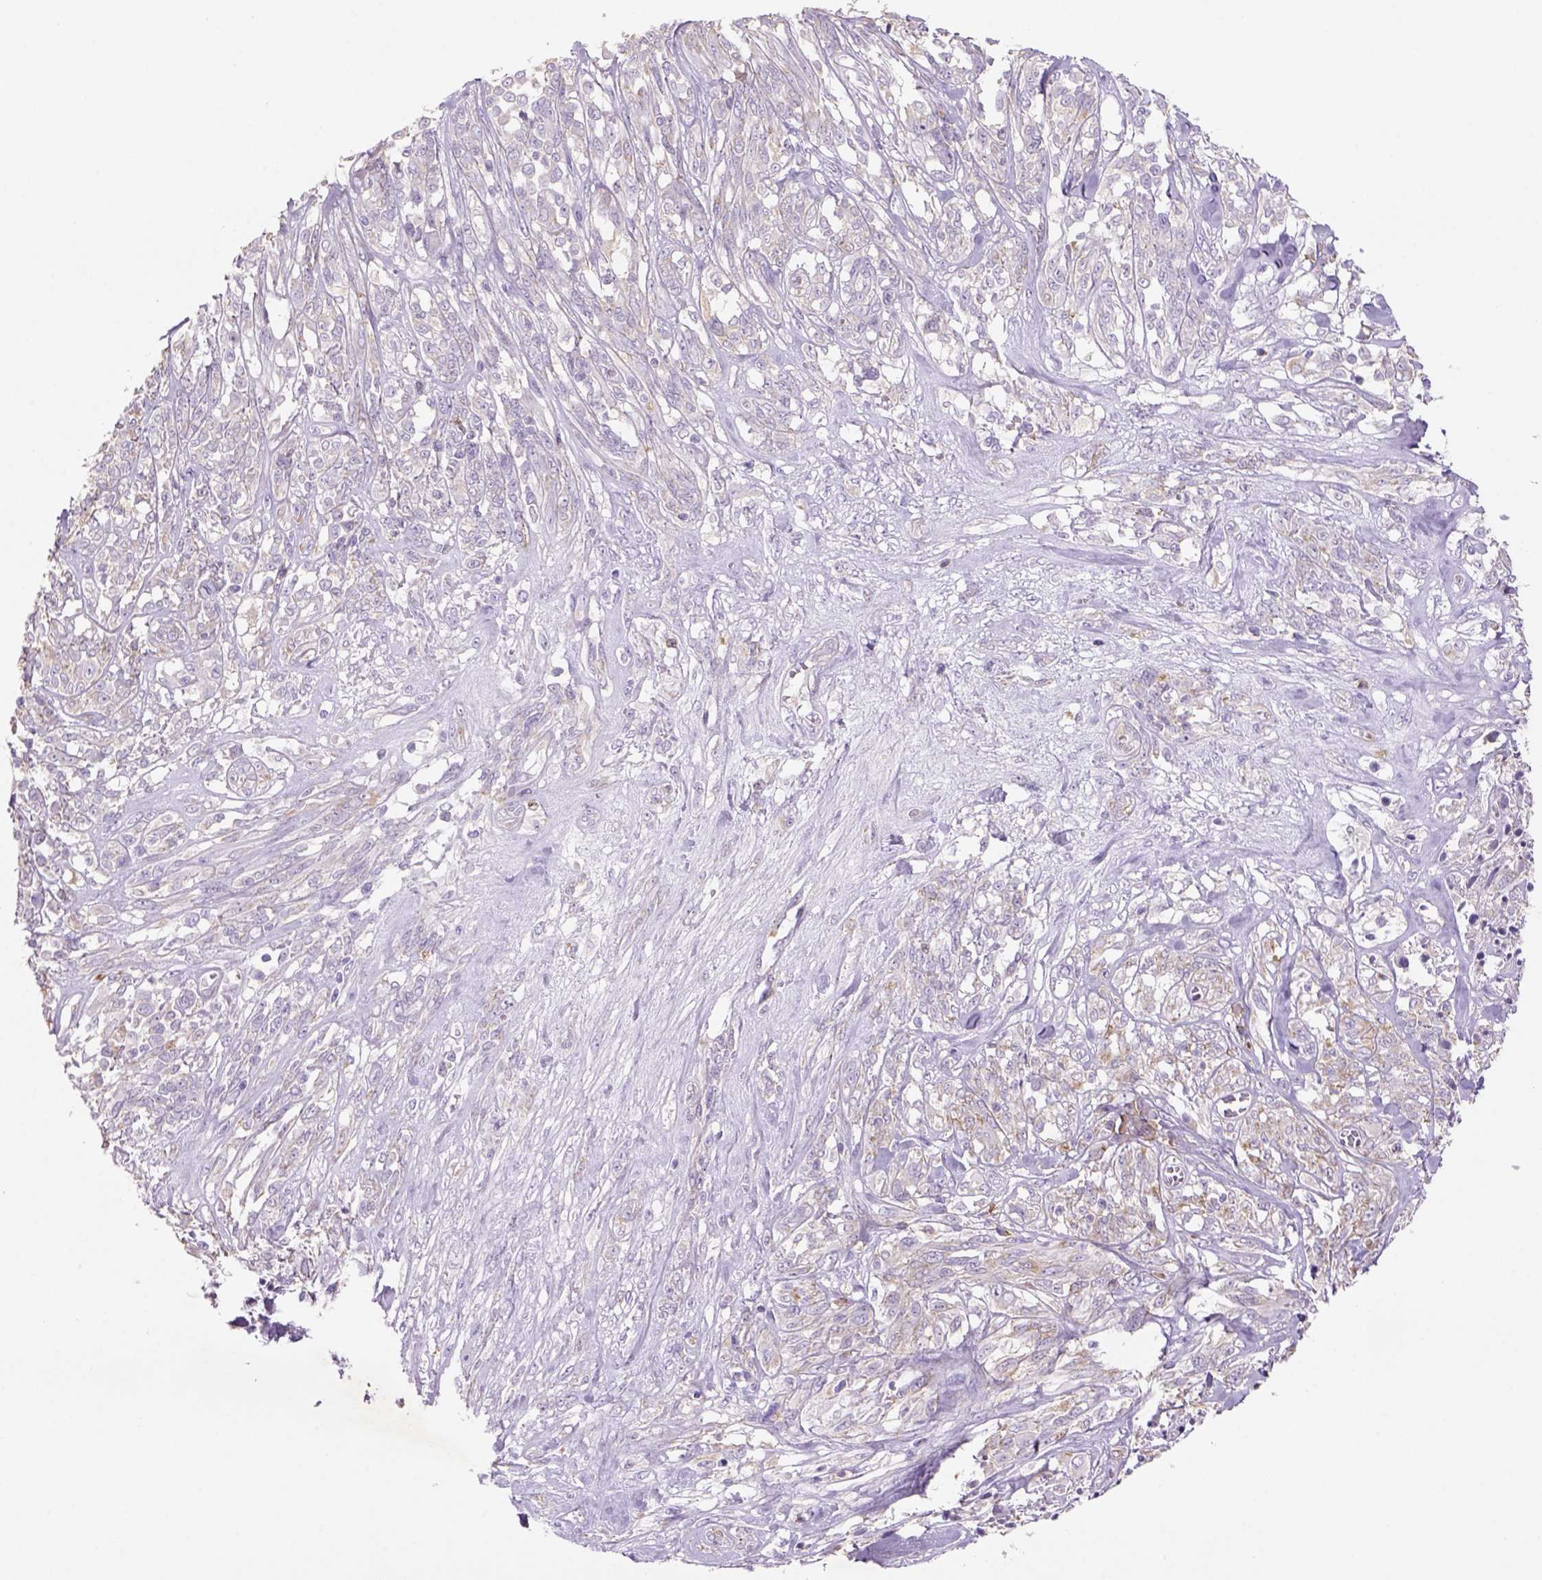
{"staining": {"intensity": "weak", "quantity": ">75%", "location": "cytoplasmic/membranous"}, "tissue": "melanoma", "cell_type": "Tumor cells", "image_type": "cancer", "snomed": [{"axis": "morphology", "description": "Malignant melanoma, NOS"}, {"axis": "topography", "description": "Skin"}], "caption": "This is an image of IHC staining of melanoma, which shows weak positivity in the cytoplasmic/membranous of tumor cells.", "gene": "NAALAD2", "patient": {"sex": "female", "age": 91}}